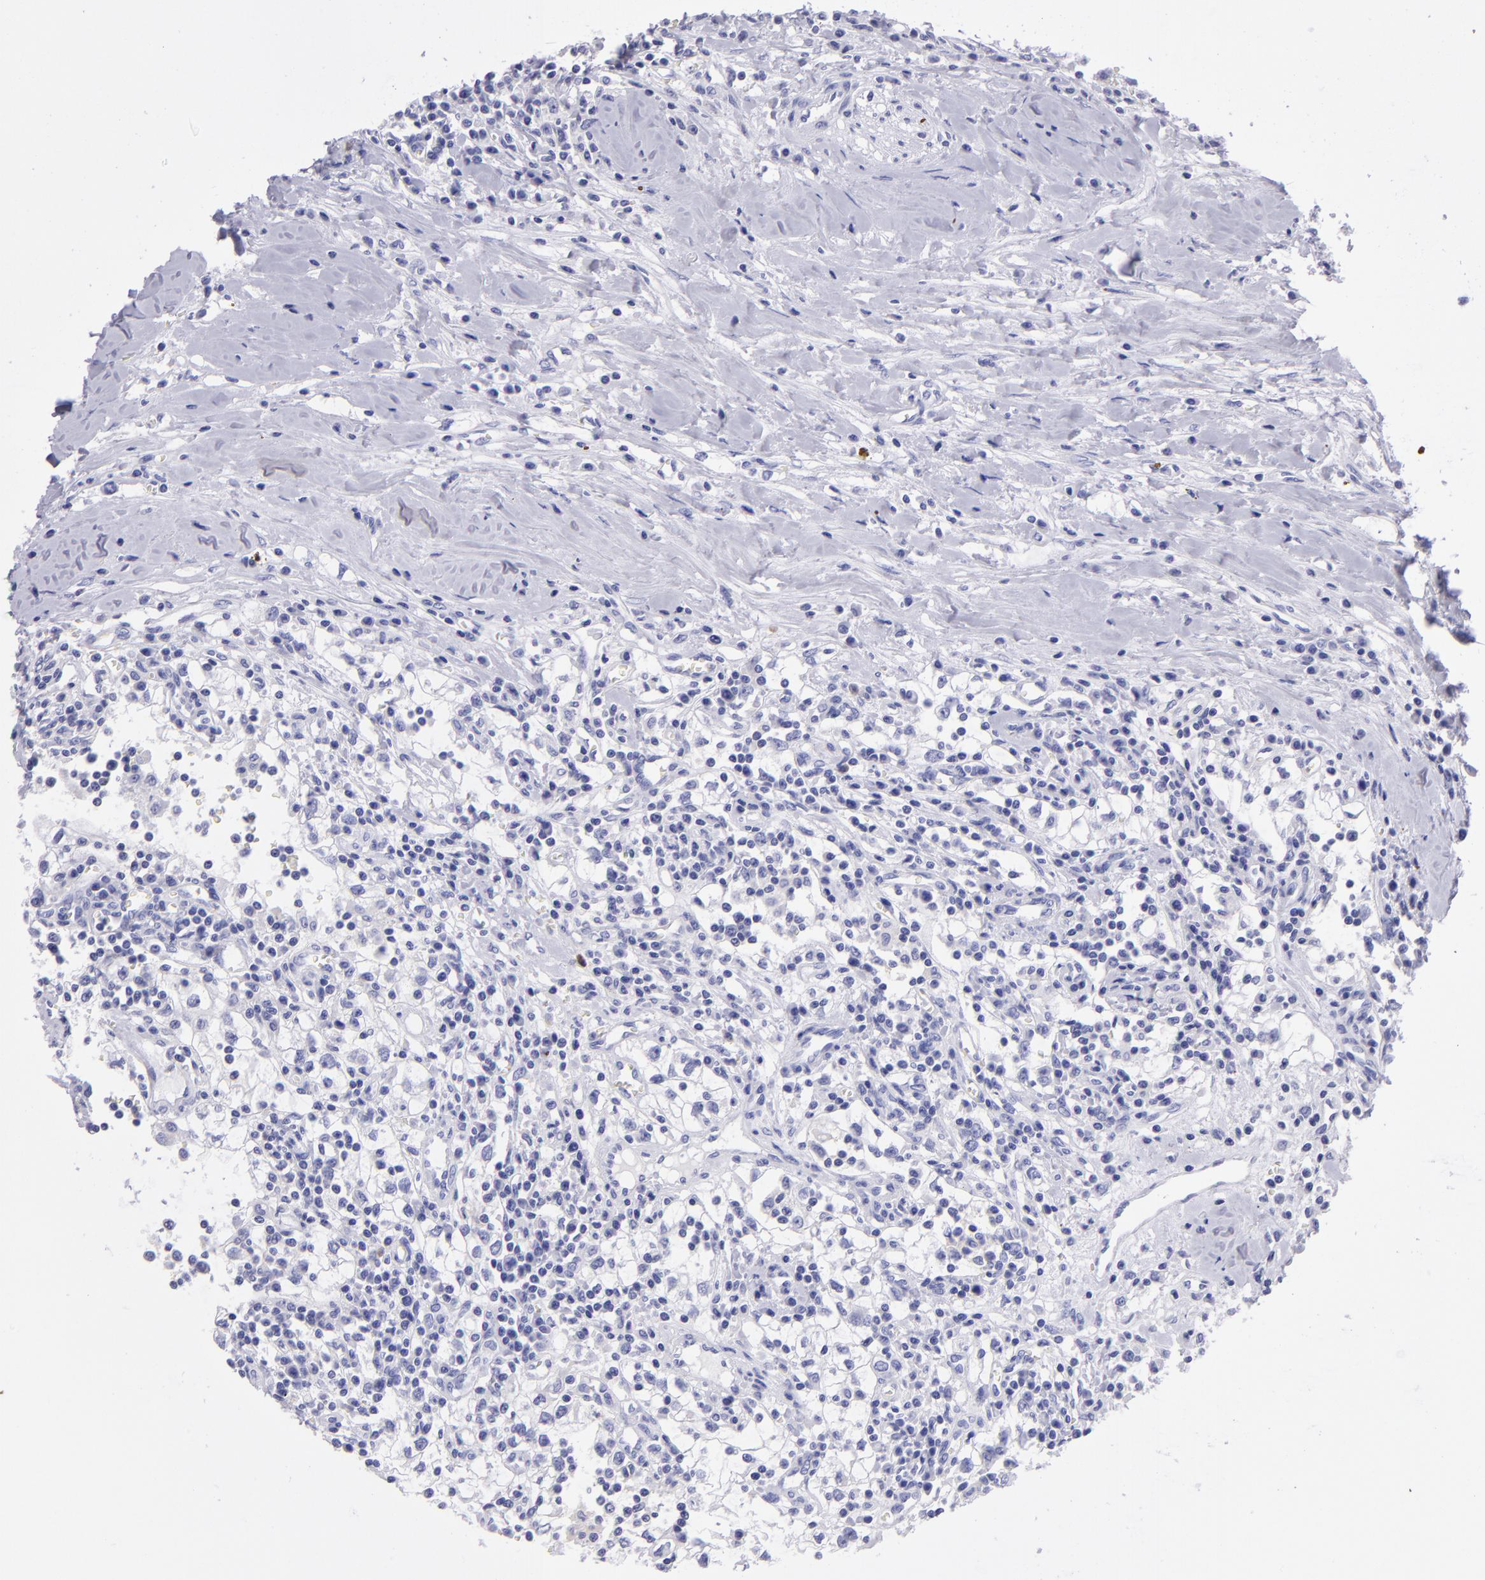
{"staining": {"intensity": "negative", "quantity": "none", "location": "none"}, "tissue": "renal cancer", "cell_type": "Tumor cells", "image_type": "cancer", "snomed": [{"axis": "morphology", "description": "Adenocarcinoma, NOS"}, {"axis": "topography", "description": "Kidney"}], "caption": "Immunohistochemistry (IHC) of adenocarcinoma (renal) shows no positivity in tumor cells.", "gene": "TYRP1", "patient": {"sex": "male", "age": 82}}